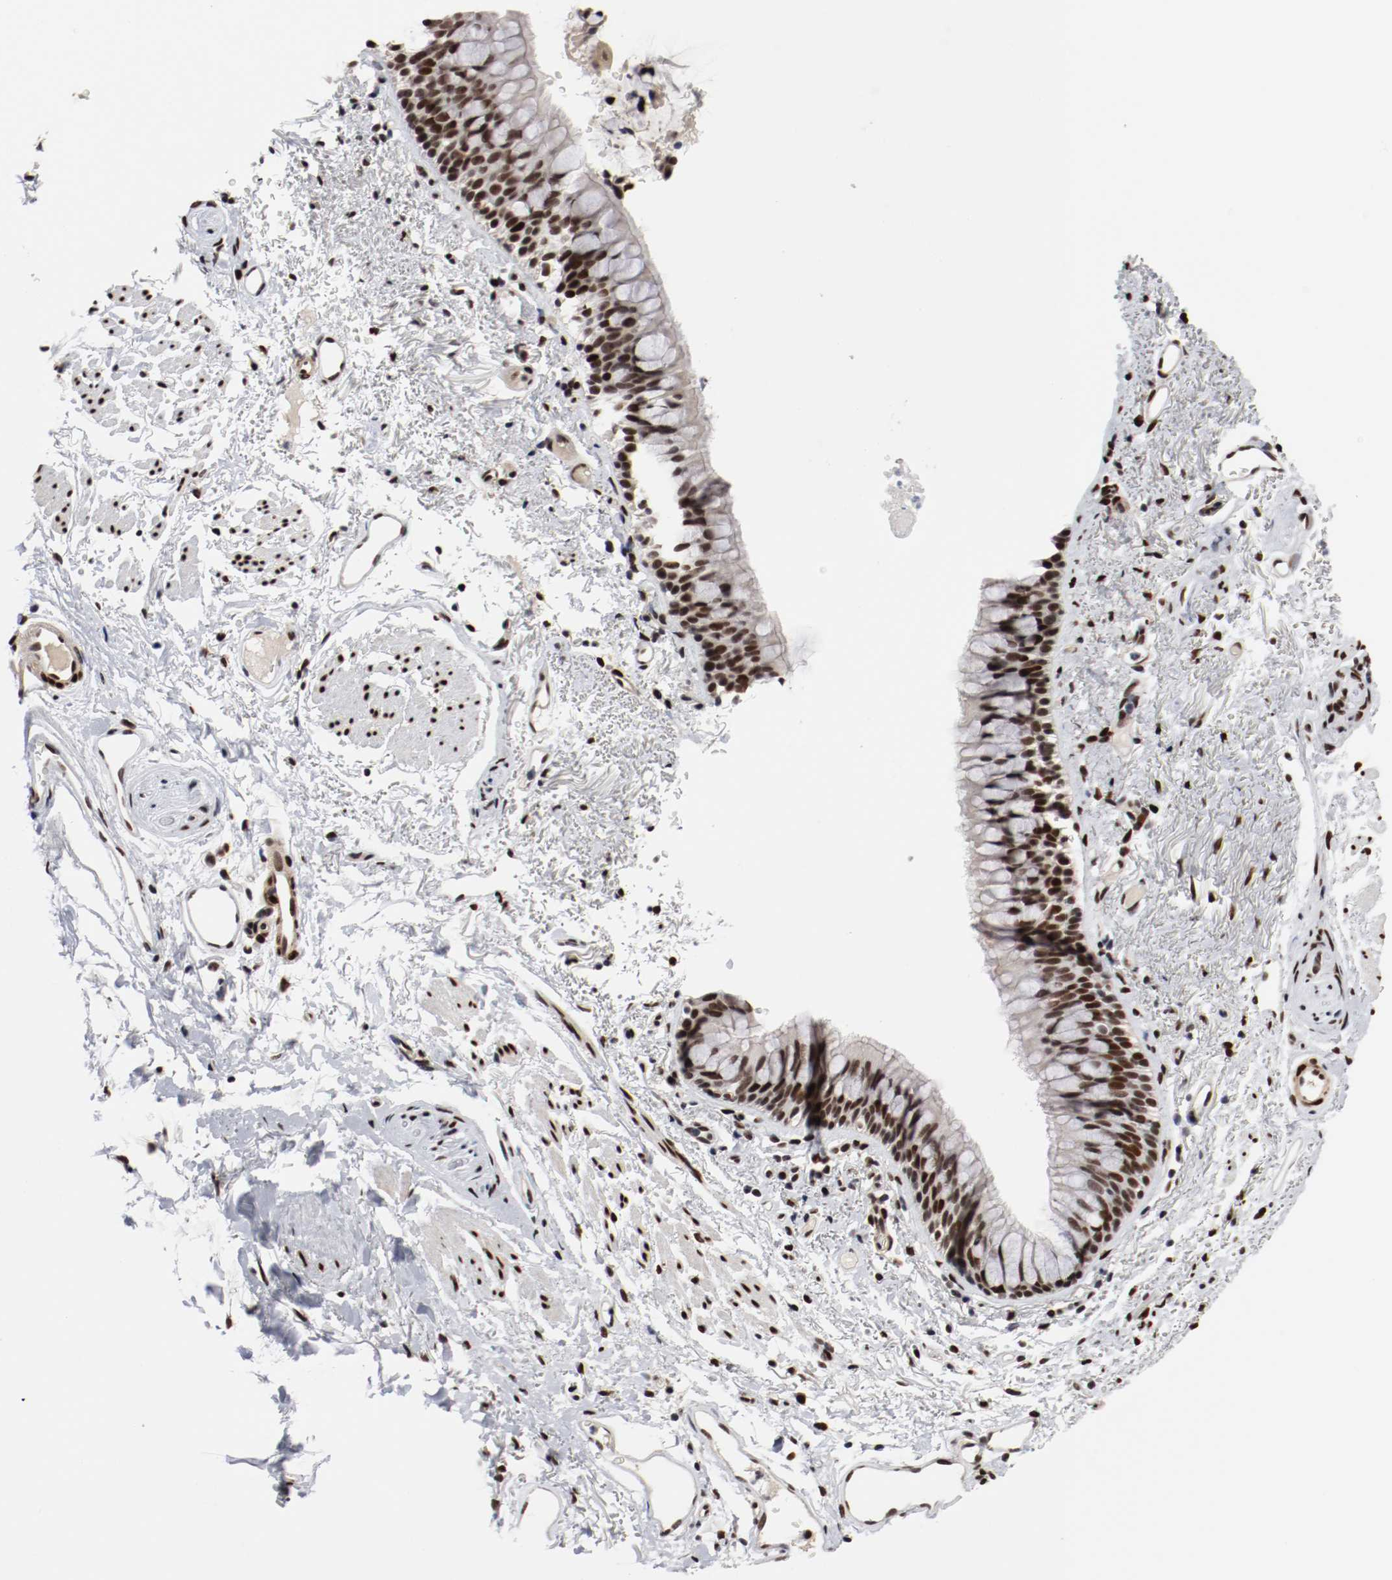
{"staining": {"intensity": "strong", "quantity": ">75%", "location": "nuclear"}, "tissue": "bronchus", "cell_type": "Respiratory epithelial cells", "image_type": "normal", "snomed": [{"axis": "morphology", "description": "Normal tissue, NOS"}, {"axis": "topography", "description": "Bronchus"}], "caption": "Protein staining of unremarkable bronchus shows strong nuclear expression in about >75% of respiratory epithelial cells.", "gene": "MEF2D", "patient": {"sex": "female", "age": 73}}